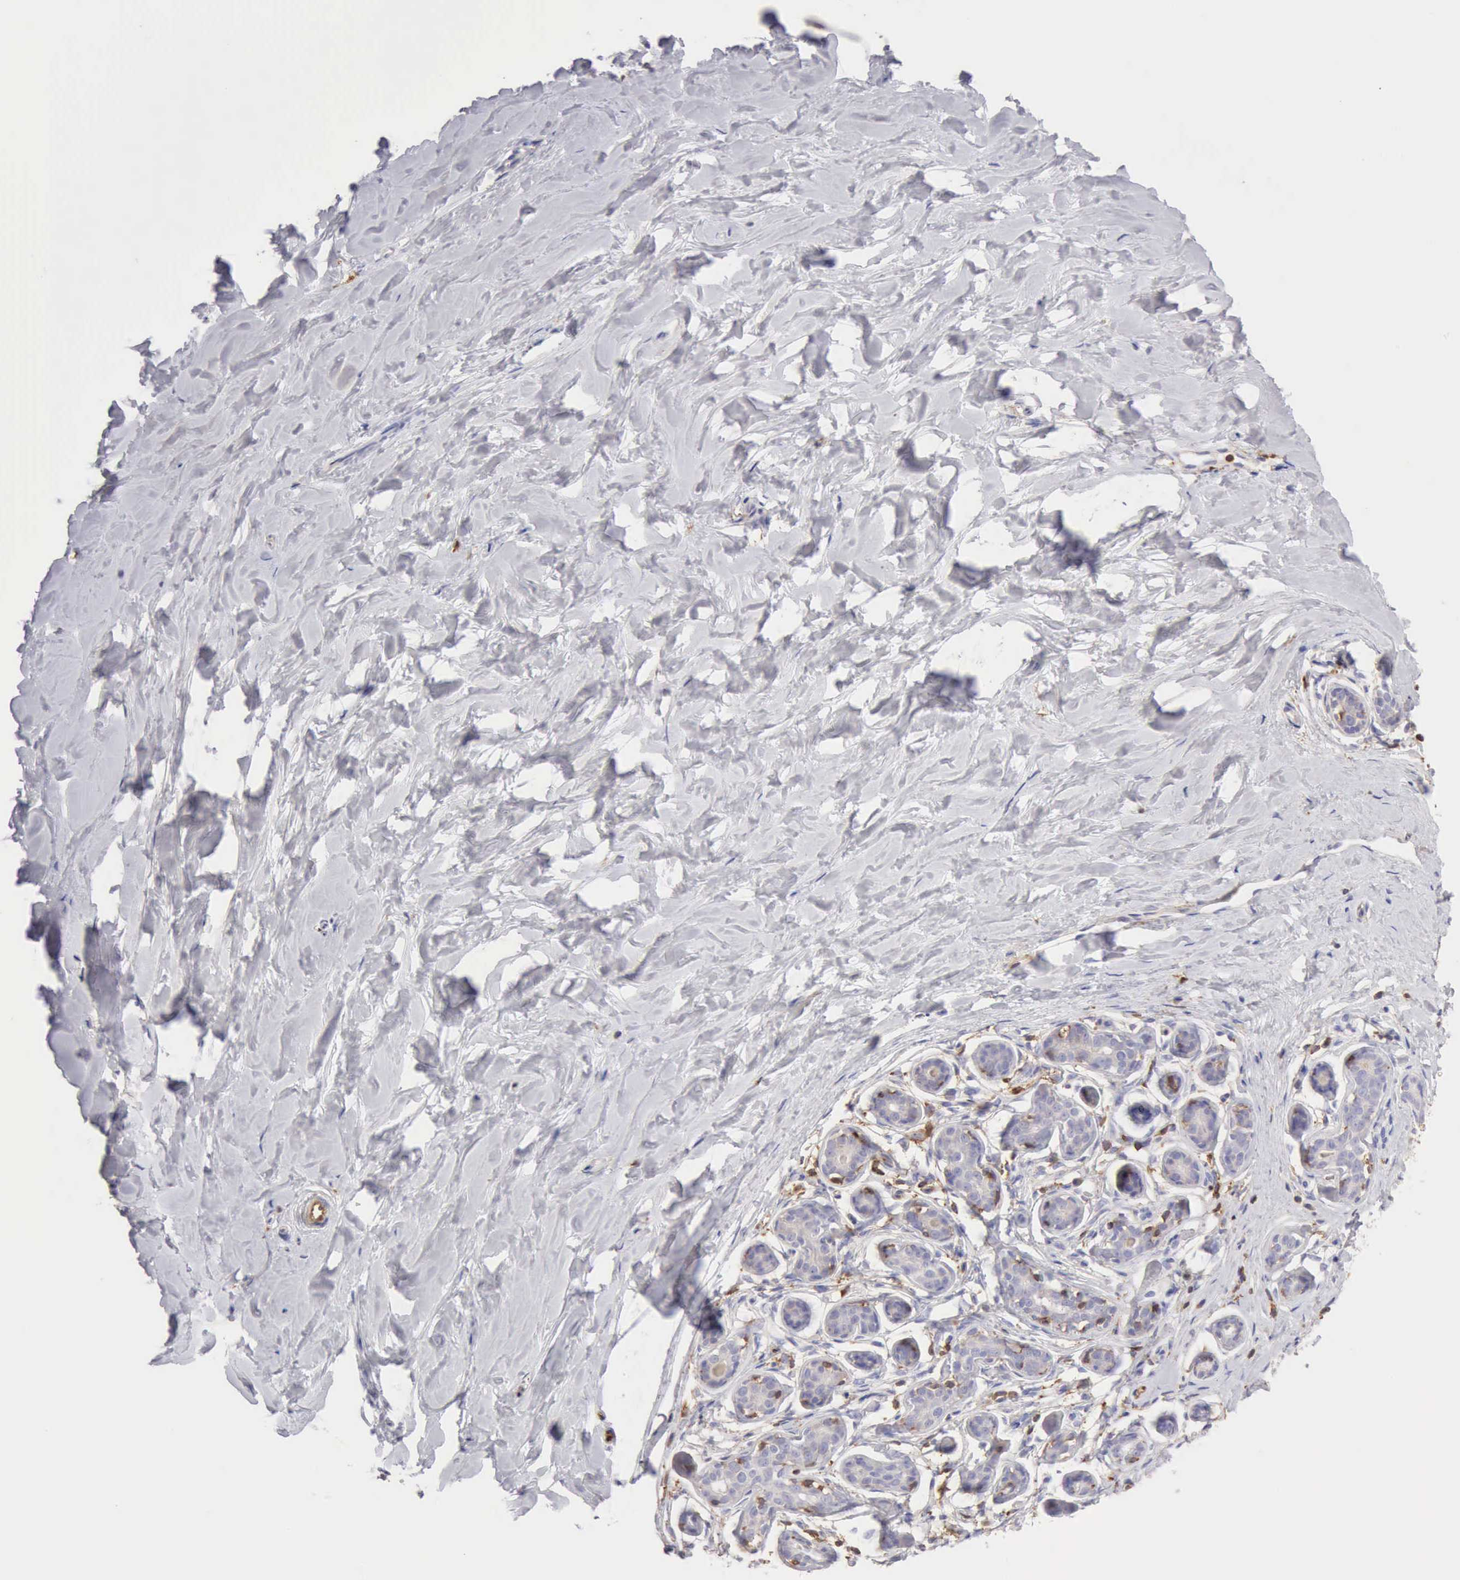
{"staining": {"intensity": "negative", "quantity": "none", "location": "none"}, "tissue": "breast", "cell_type": "Adipocytes", "image_type": "normal", "snomed": [{"axis": "morphology", "description": "Normal tissue, NOS"}, {"axis": "topography", "description": "Breast"}], "caption": "Breast stained for a protein using immunohistochemistry (IHC) exhibits no staining adipocytes.", "gene": "ARHGAP4", "patient": {"sex": "female", "age": 22}}